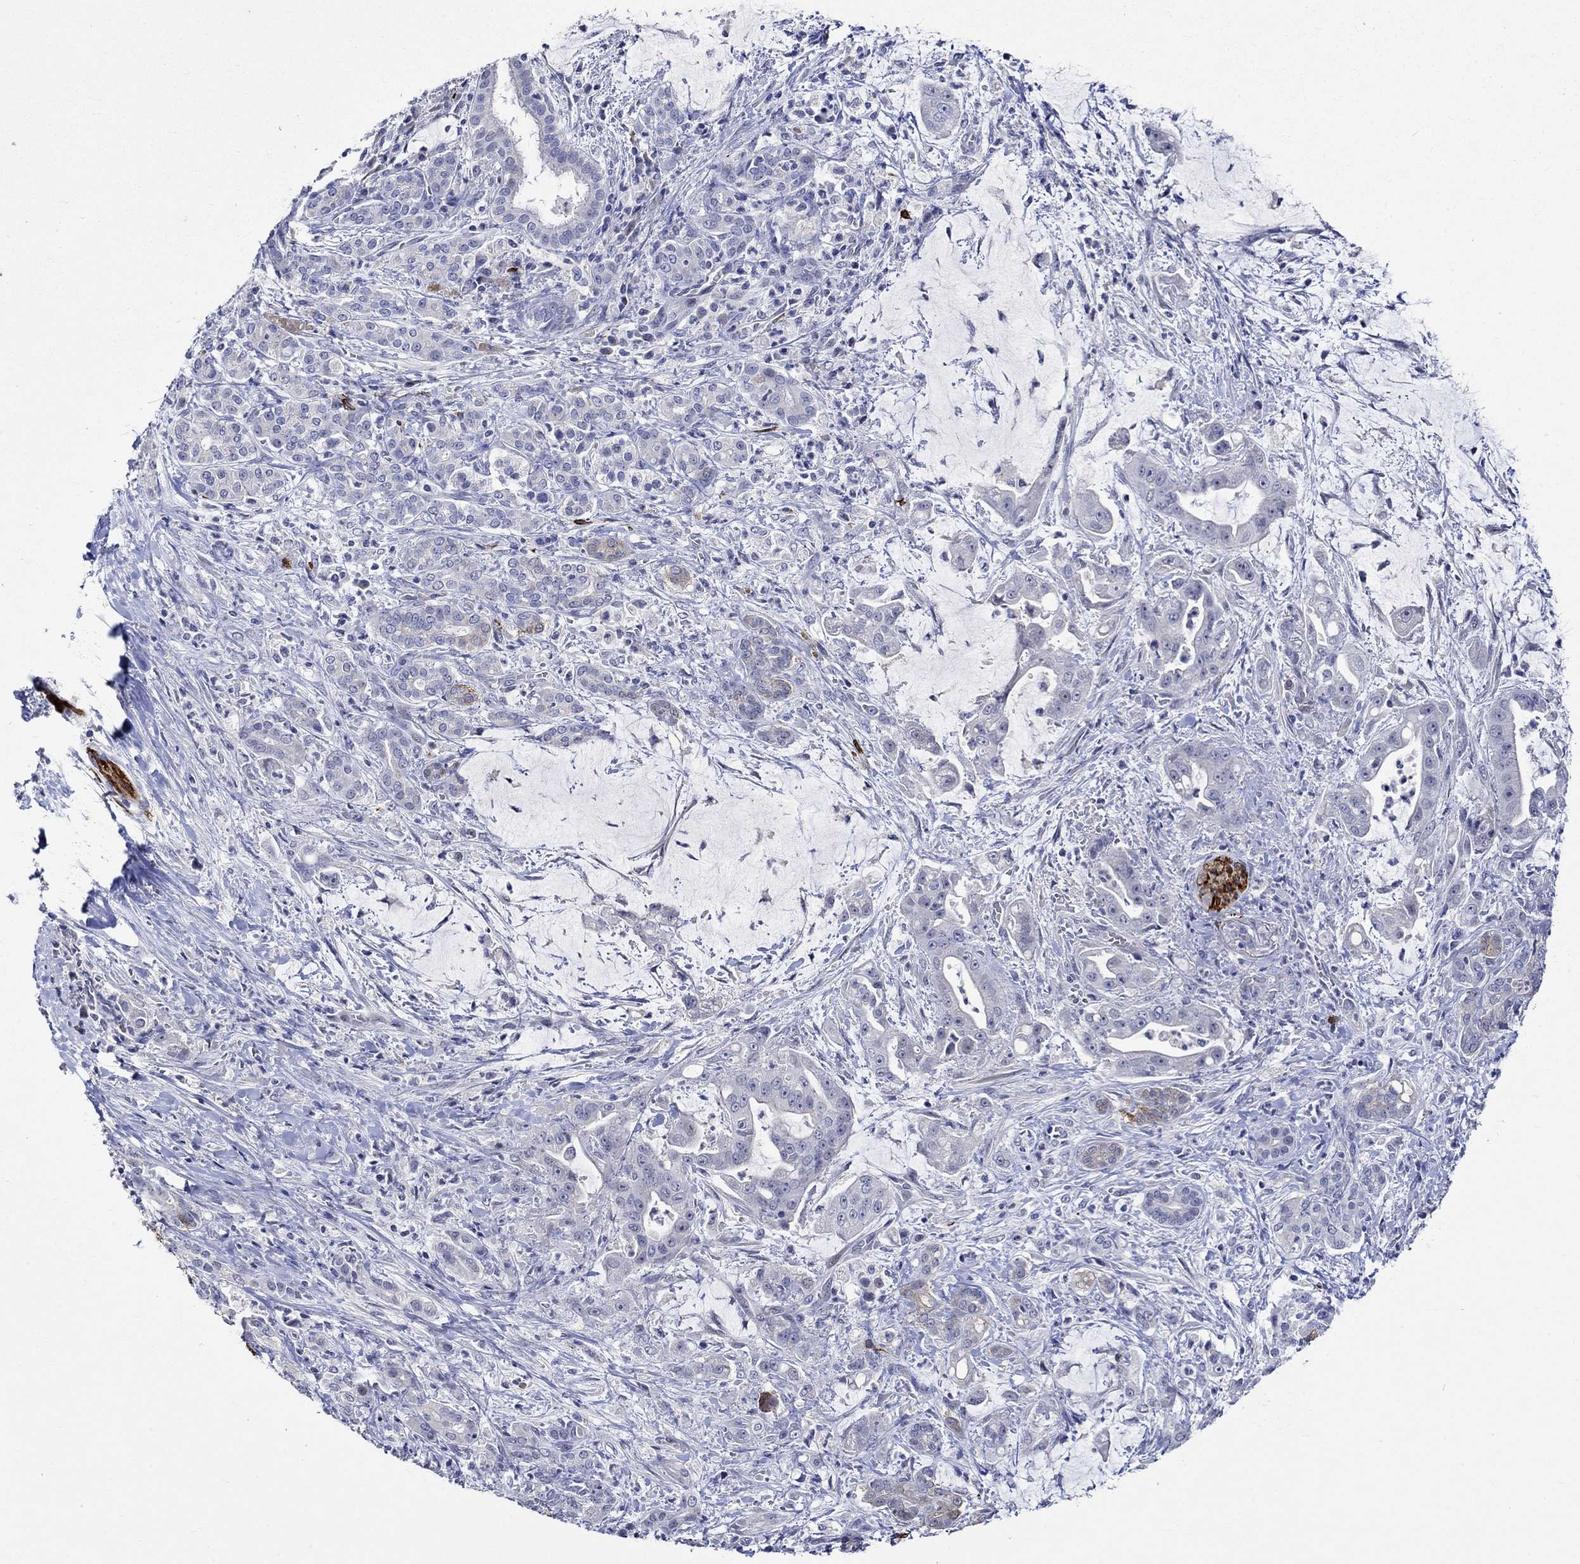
{"staining": {"intensity": "weak", "quantity": "<25%", "location": "cytoplasmic/membranous"}, "tissue": "pancreatic cancer", "cell_type": "Tumor cells", "image_type": "cancer", "snomed": [{"axis": "morphology", "description": "Normal tissue, NOS"}, {"axis": "morphology", "description": "Inflammation, NOS"}, {"axis": "morphology", "description": "Adenocarcinoma, NOS"}, {"axis": "topography", "description": "Pancreas"}], "caption": "Pancreatic adenocarcinoma stained for a protein using IHC displays no staining tumor cells.", "gene": "CRYAB", "patient": {"sex": "male", "age": 57}}